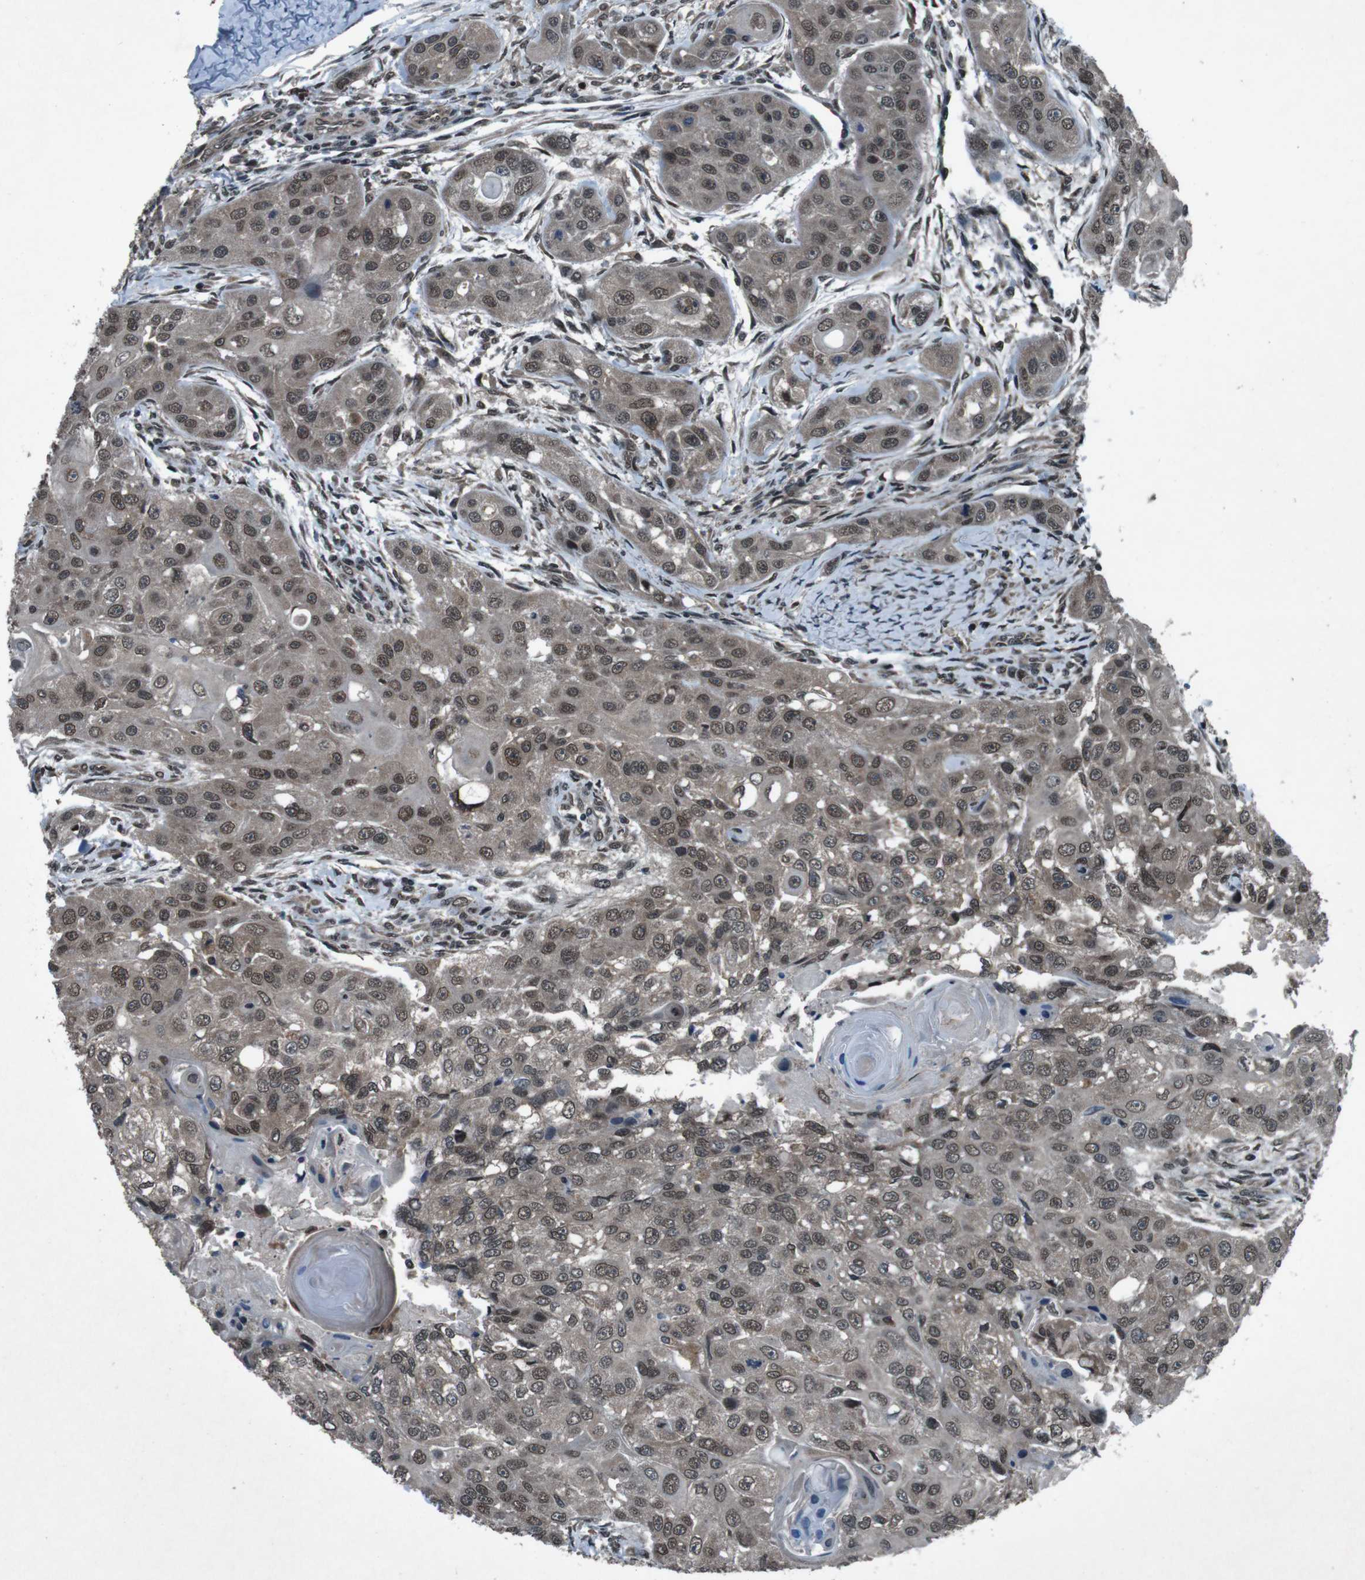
{"staining": {"intensity": "moderate", "quantity": ">75%", "location": "cytoplasmic/membranous,nuclear"}, "tissue": "head and neck cancer", "cell_type": "Tumor cells", "image_type": "cancer", "snomed": [{"axis": "morphology", "description": "Normal tissue, NOS"}, {"axis": "morphology", "description": "Squamous cell carcinoma, NOS"}, {"axis": "topography", "description": "Skeletal muscle"}, {"axis": "topography", "description": "Head-Neck"}], "caption": "Immunohistochemistry (IHC) staining of squamous cell carcinoma (head and neck), which exhibits medium levels of moderate cytoplasmic/membranous and nuclear expression in about >75% of tumor cells indicating moderate cytoplasmic/membranous and nuclear protein expression. The staining was performed using DAB (brown) for protein detection and nuclei were counterstained in hematoxylin (blue).", "gene": "SOCS1", "patient": {"sex": "male", "age": 51}}